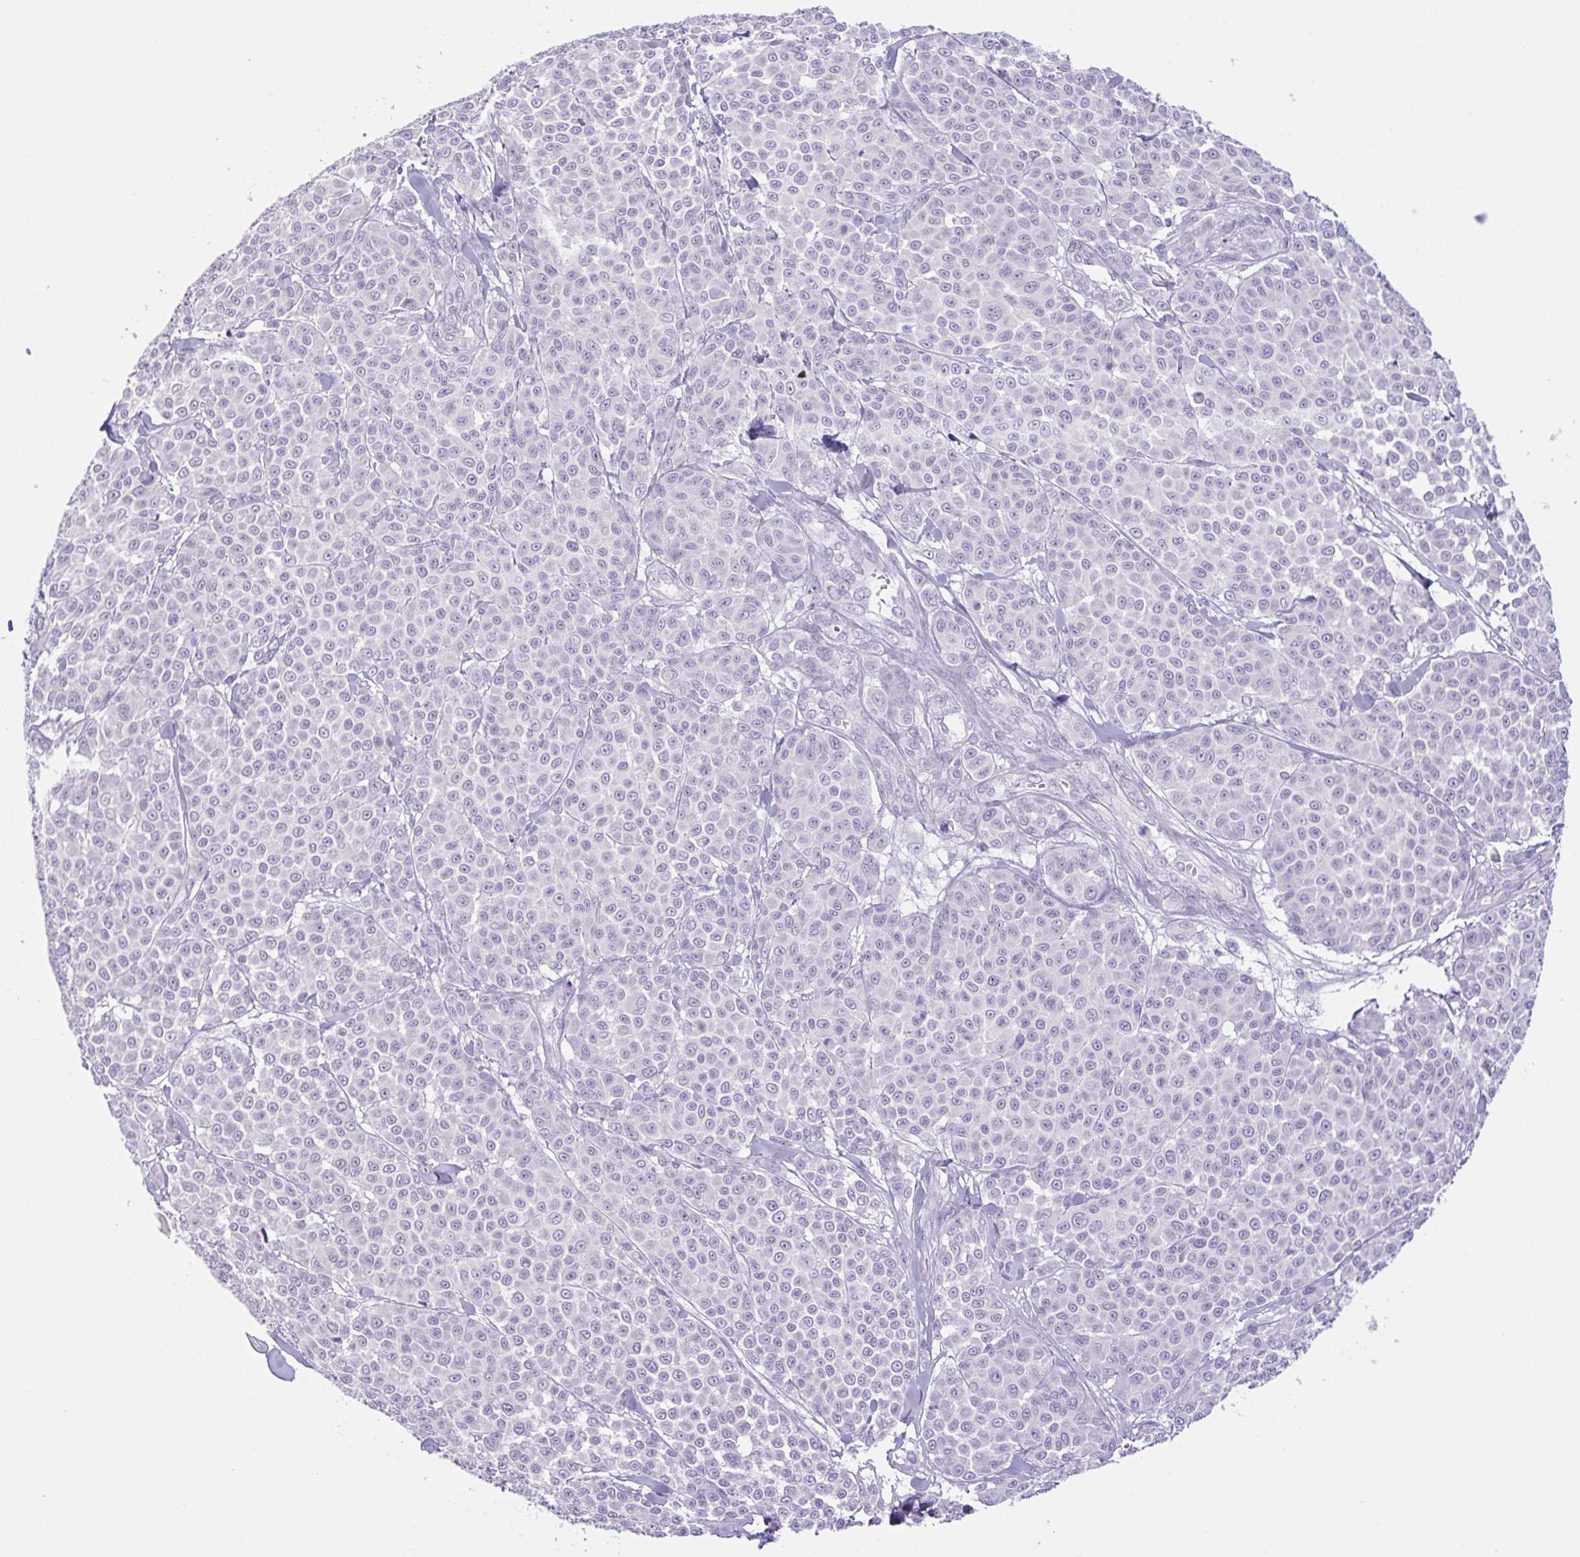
{"staining": {"intensity": "negative", "quantity": "none", "location": "none"}, "tissue": "melanoma", "cell_type": "Tumor cells", "image_type": "cancer", "snomed": [{"axis": "morphology", "description": "Malignant melanoma, NOS"}, {"axis": "topography", "description": "Skin"}], "caption": "Tumor cells are negative for brown protein staining in melanoma. (DAB immunohistochemistry, high magnification).", "gene": "CTSE", "patient": {"sex": "male", "age": 46}}